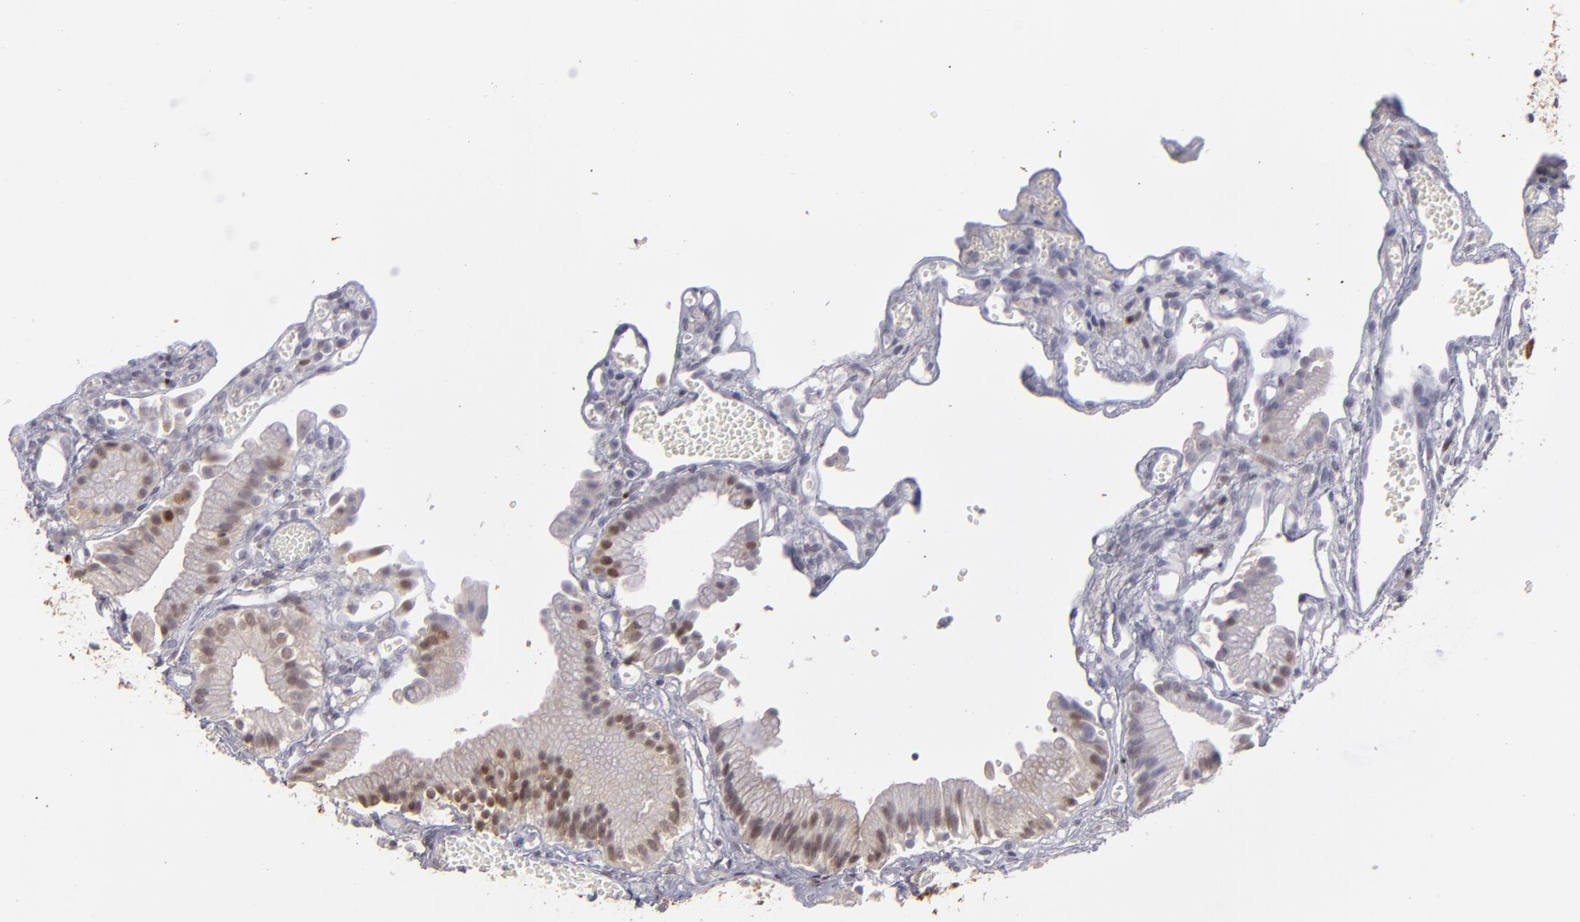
{"staining": {"intensity": "strong", "quantity": ">75%", "location": "cytoplasmic/membranous,nuclear"}, "tissue": "gallbladder", "cell_type": "Glandular cells", "image_type": "normal", "snomed": [{"axis": "morphology", "description": "Normal tissue, NOS"}, {"axis": "topography", "description": "Gallbladder"}], "caption": "This is an image of immunohistochemistry staining of normal gallbladder, which shows strong positivity in the cytoplasmic/membranous,nuclear of glandular cells.", "gene": "SEMA3G", "patient": {"sex": "male", "age": 65}}